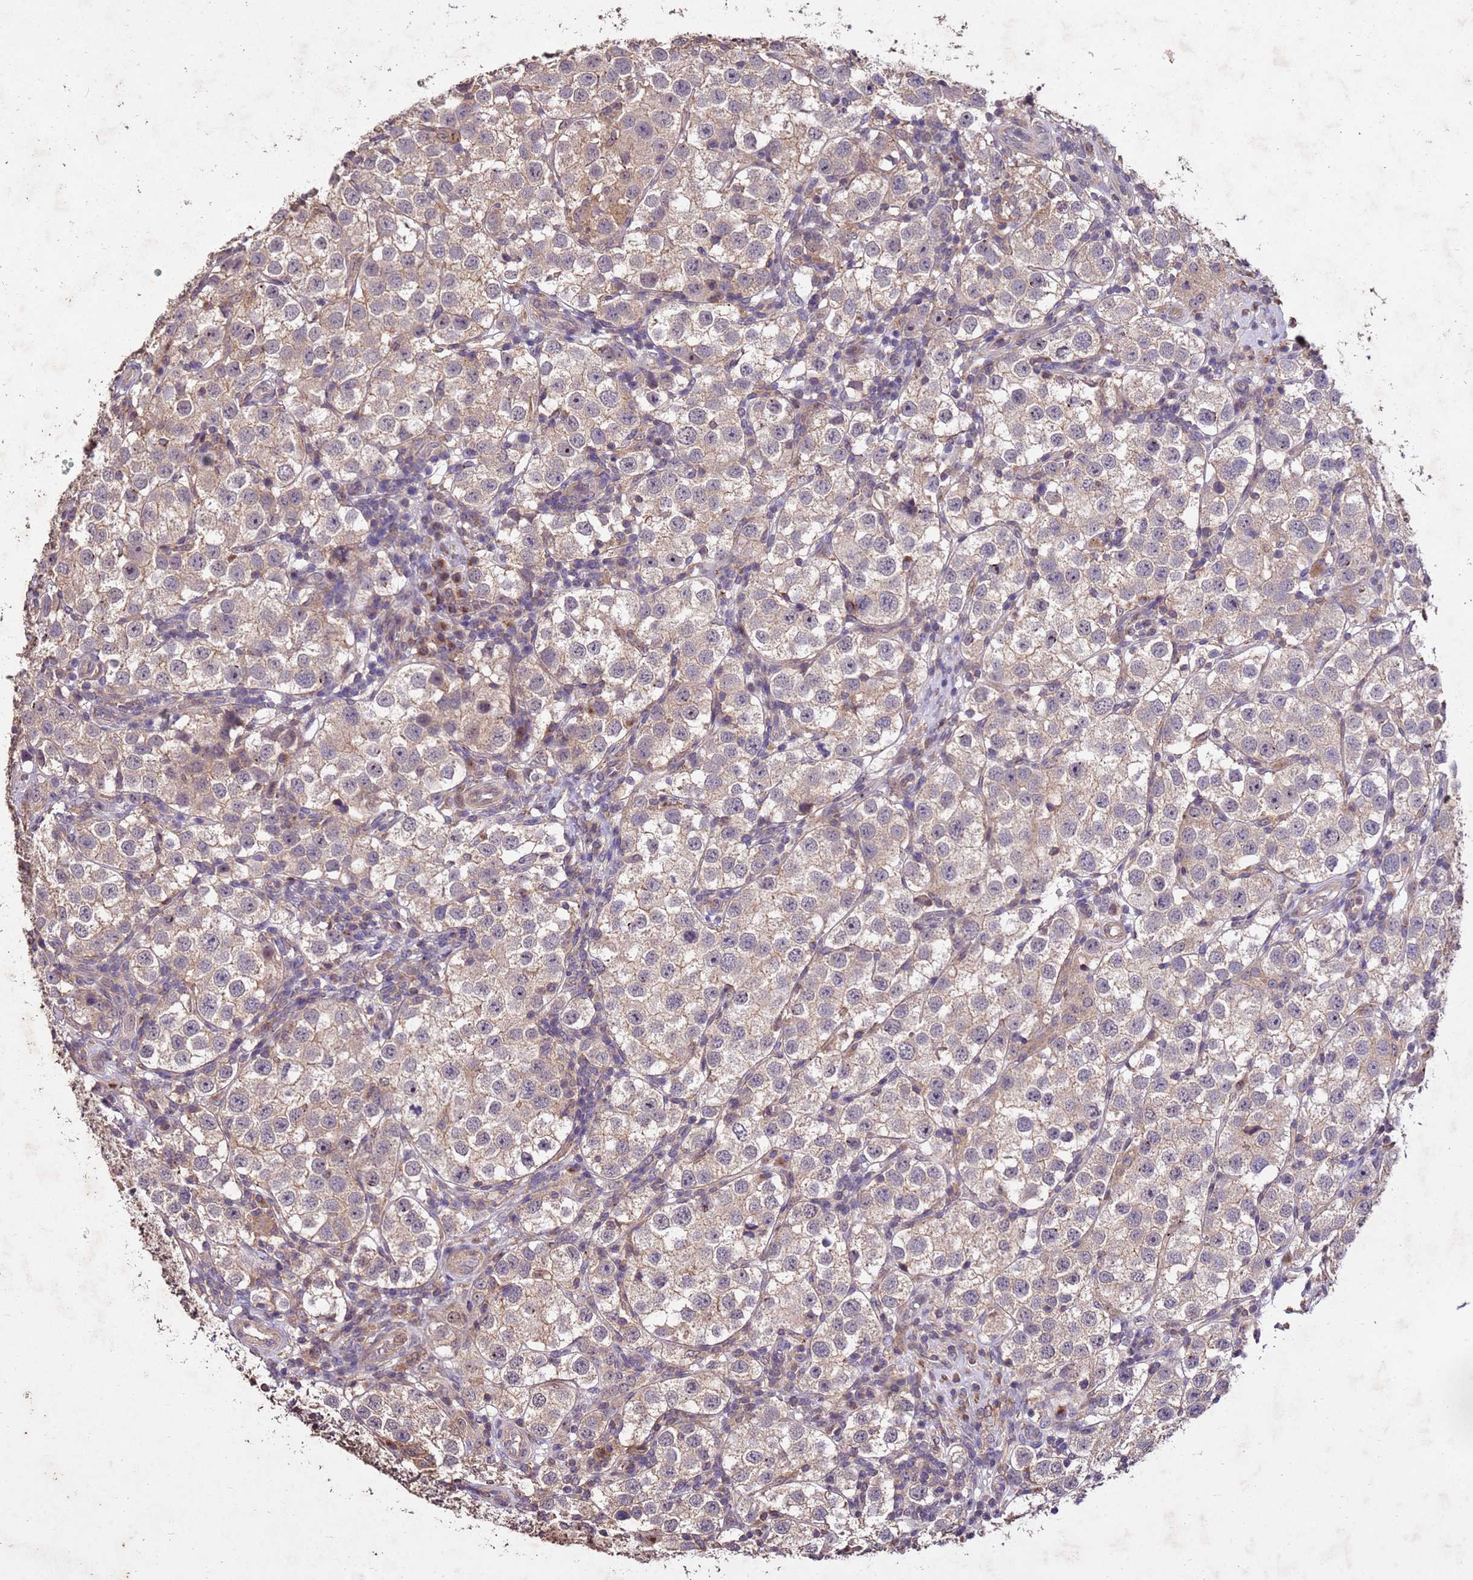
{"staining": {"intensity": "weak", "quantity": ">75%", "location": "cytoplasmic/membranous"}, "tissue": "testis cancer", "cell_type": "Tumor cells", "image_type": "cancer", "snomed": [{"axis": "morphology", "description": "Seminoma, NOS"}, {"axis": "topography", "description": "Testis"}], "caption": "Protein analysis of testis cancer (seminoma) tissue exhibits weak cytoplasmic/membranous staining in approximately >75% of tumor cells. (IHC, brightfield microscopy, high magnification).", "gene": "TOR4A", "patient": {"sex": "male", "age": 37}}